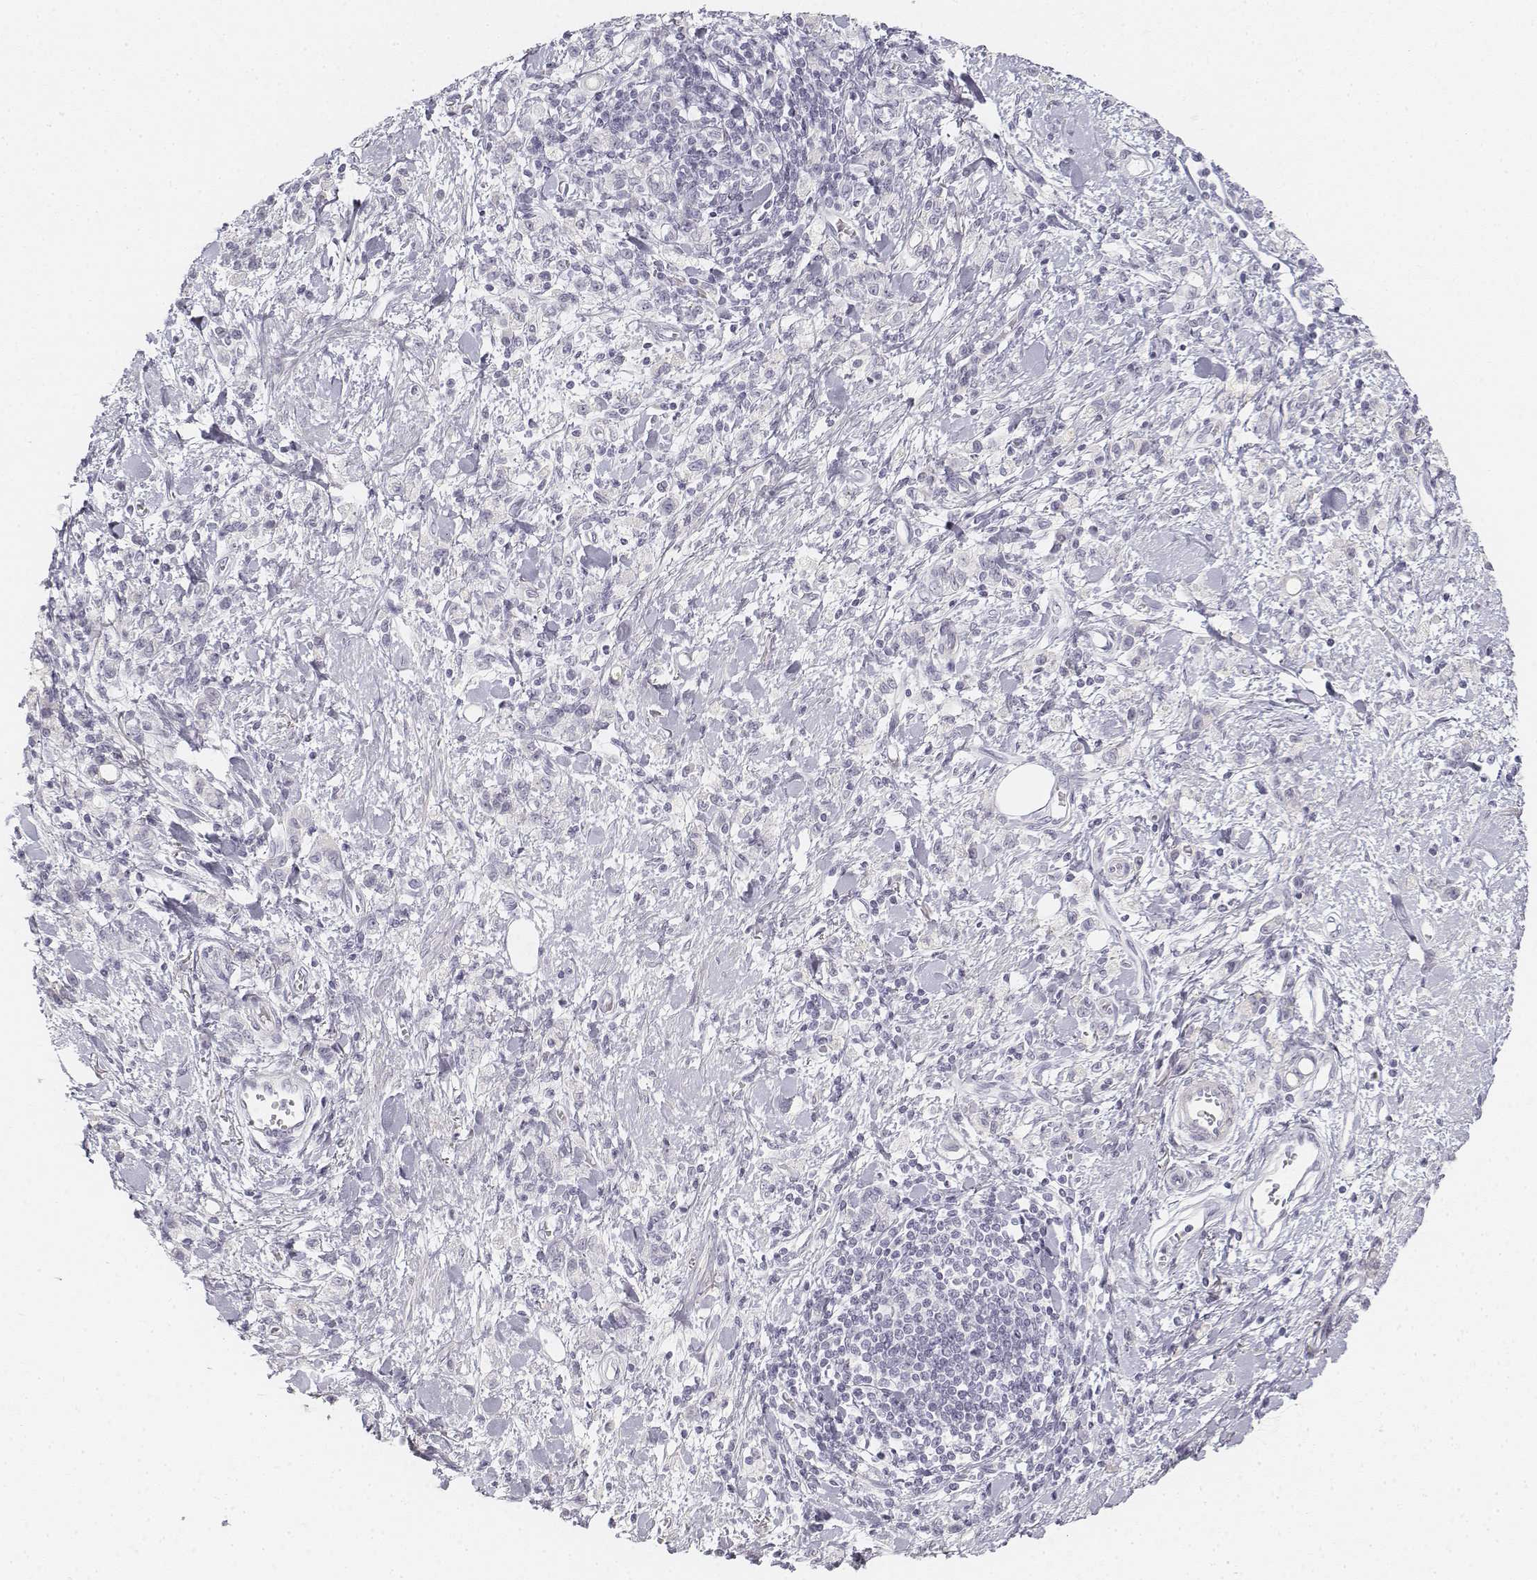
{"staining": {"intensity": "negative", "quantity": "none", "location": "none"}, "tissue": "stomach cancer", "cell_type": "Tumor cells", "image_type": "cancer", "snomed": [{"axis": "morphology", "description": "Adenocarcinoma, NOS"}, {"axis": "topography", "description": "Stomach"}], "caption": "Stomach cancer (adenocarcinoma) was stained to show a protein in brown. There is no significant staining in tumor cells.", "gene": "KRT25", "patient": {"sex": "male", "age": 77}}